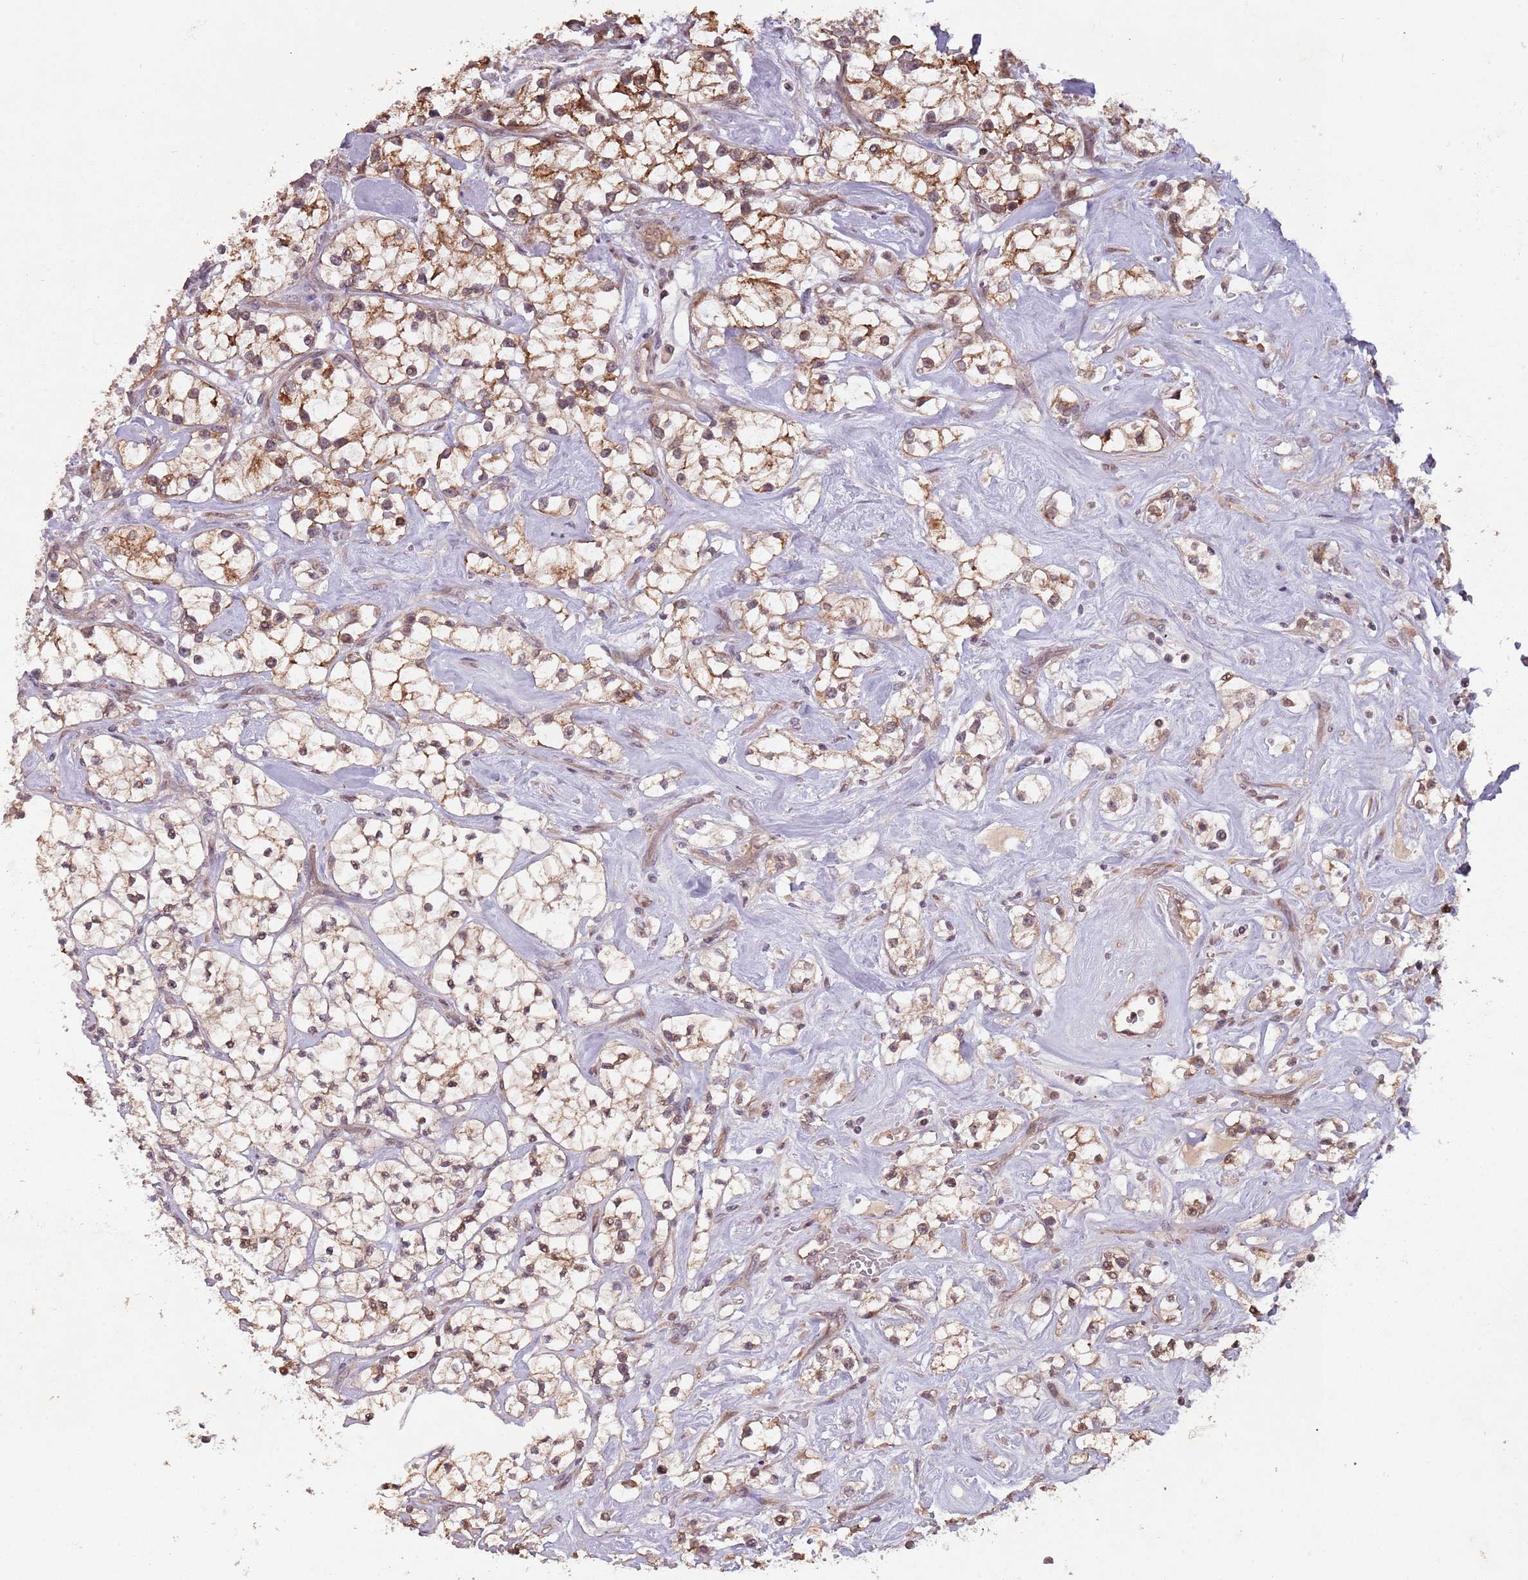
{"staining": {"intensity": "moderate", "quantity": ">75%", "location": "cytoplasmic/membranous,nuclear"}, "tissue": "renal cancer", "cell_type": "Tumor cells", "image_type": "cancer", "snomed": [{"axis": "morphology", "description": "Adenocarcinoma, NOS"}, {"axis": "topography", "description": "Kidney"}], "caption": "A medium amount of moderate cytoplasmic/membranous and nuclear positivity is seen in approximately >75% of tumor cells in renal adenocarcinoma tissue. (DAB = brown stain, brightfield microscopy at high magnification).", "gene": "SUDS3", "patient": {"sex": "male", "age": 77}}